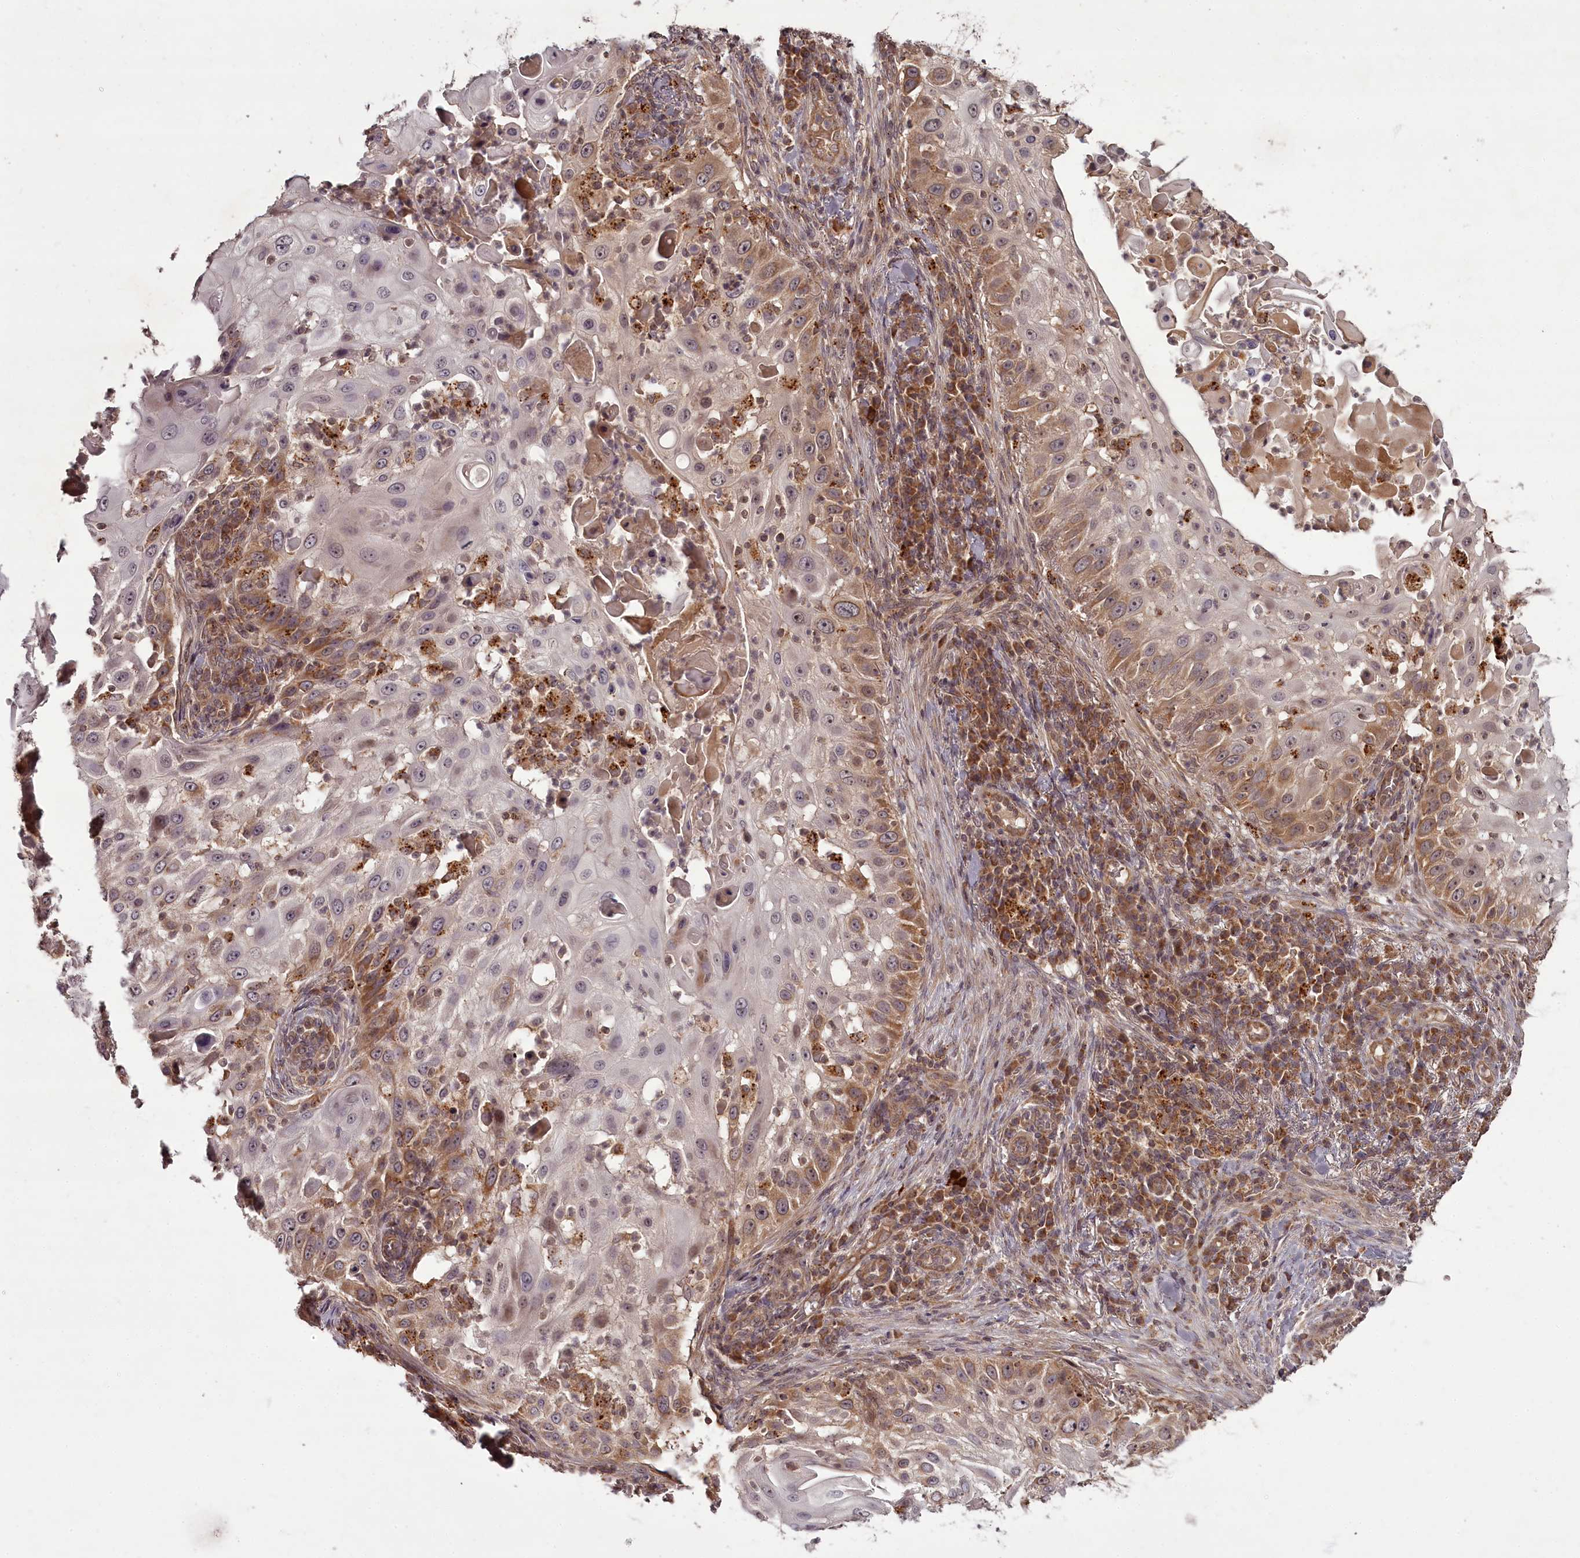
{"staining": {"intensity": "moderate", "quantity": "25%-75%", "location": "cytoplasmic/membranous"}, "tissue": "skin cancer", "cell_type": "Tumor cells", "image_type": "cancer", "snomed": [{"axis": "morphology", "description": "Squamous cell carcinoma, NOS"}, {"axis": "topography", "description": "Skin"}], "caption": "Protein expression analysis of human skin squamous cell carcinoma reveals moderate cytoplasmic/membranous expression in approximately 25%-75% of tumor cells.", "gene": "PCBP2", "patient": {"sex": "female", "age": 44}}